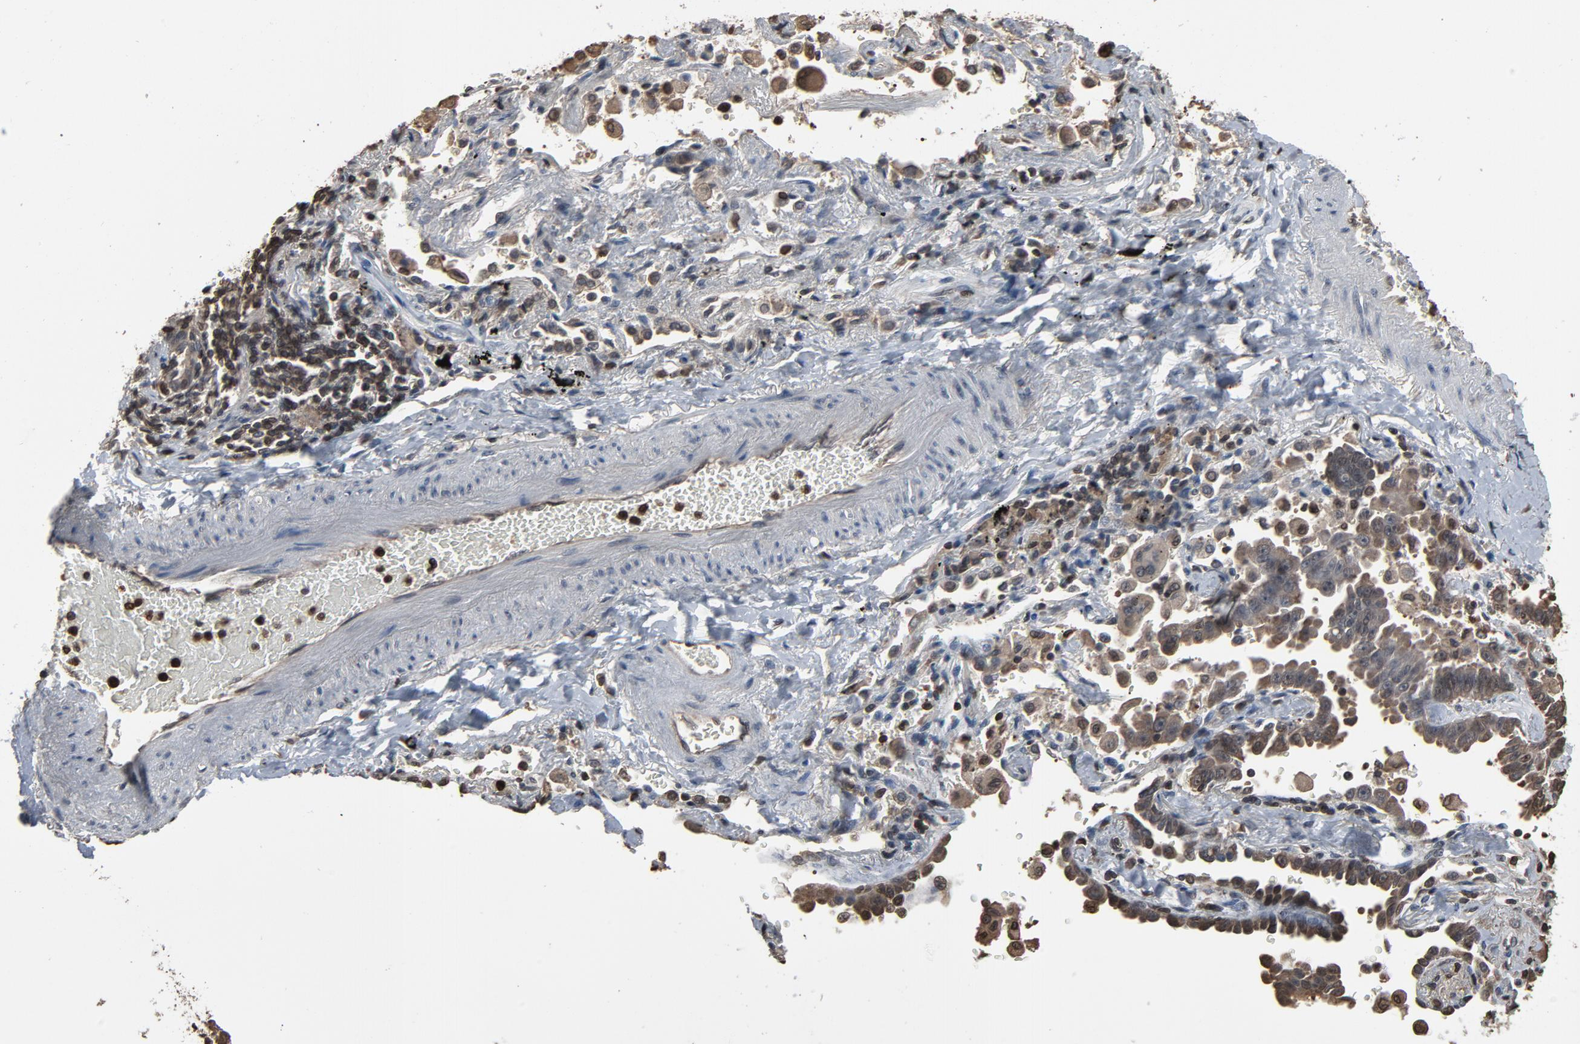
{"staining": {"intensity": "negative", "quantity": "none", "location": "none"}, "tissue": "lung cancer", "cell_type": "Tumor cells", "image_type": "cancer", "snomed": [{"axis": "morphology", "description": "Adenocarcinoma, NOS"}, {"axis": "topography", "description": "Lung"}], "caption": "Tumor cells are negative for protein expression in human lung cancer (adenocarcinoma).", "gene": "UBE2D1", "patient": {"sex": "female", "age": 64}}